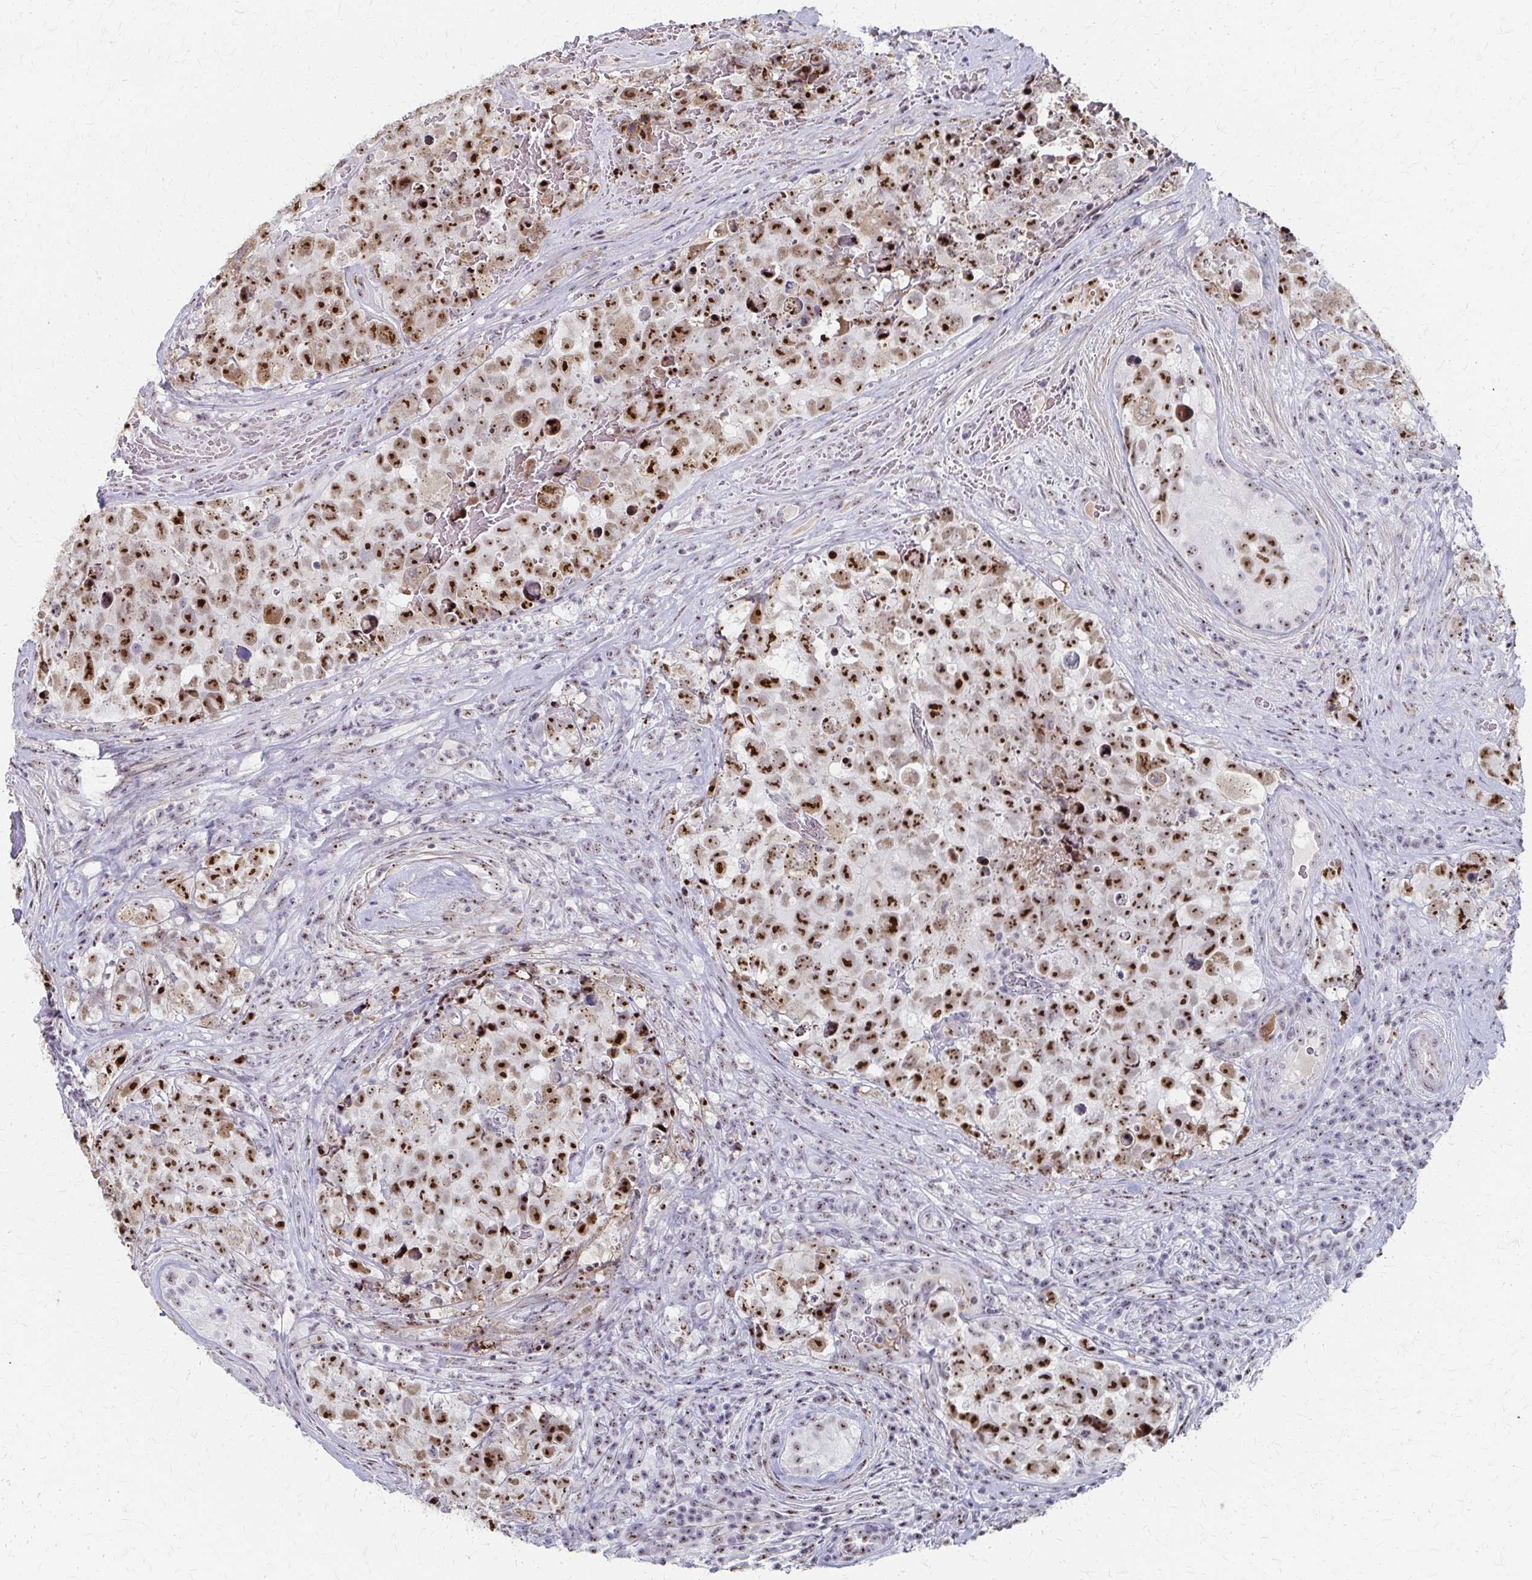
{"staining": {"intensity": "strong", "quantity": ">75%", "location": "nuclear"}, "tissue": "testis cancer", "cell_type": "Tumor cells", "image_type": "cancer", "snomed": [{"axis": "morphology", "description": "Carcinoma, Embryonal, NOS"}, {"axis": "topography", "description": "Testis"}], "caption": "An image showing strong nuclear positivity in approximately >75% of tumor cells in testis cancer, as visualized by brown immunohistochemical staining.", "gene": "PES1", "patient": {"sex": "male", "age": 18}}